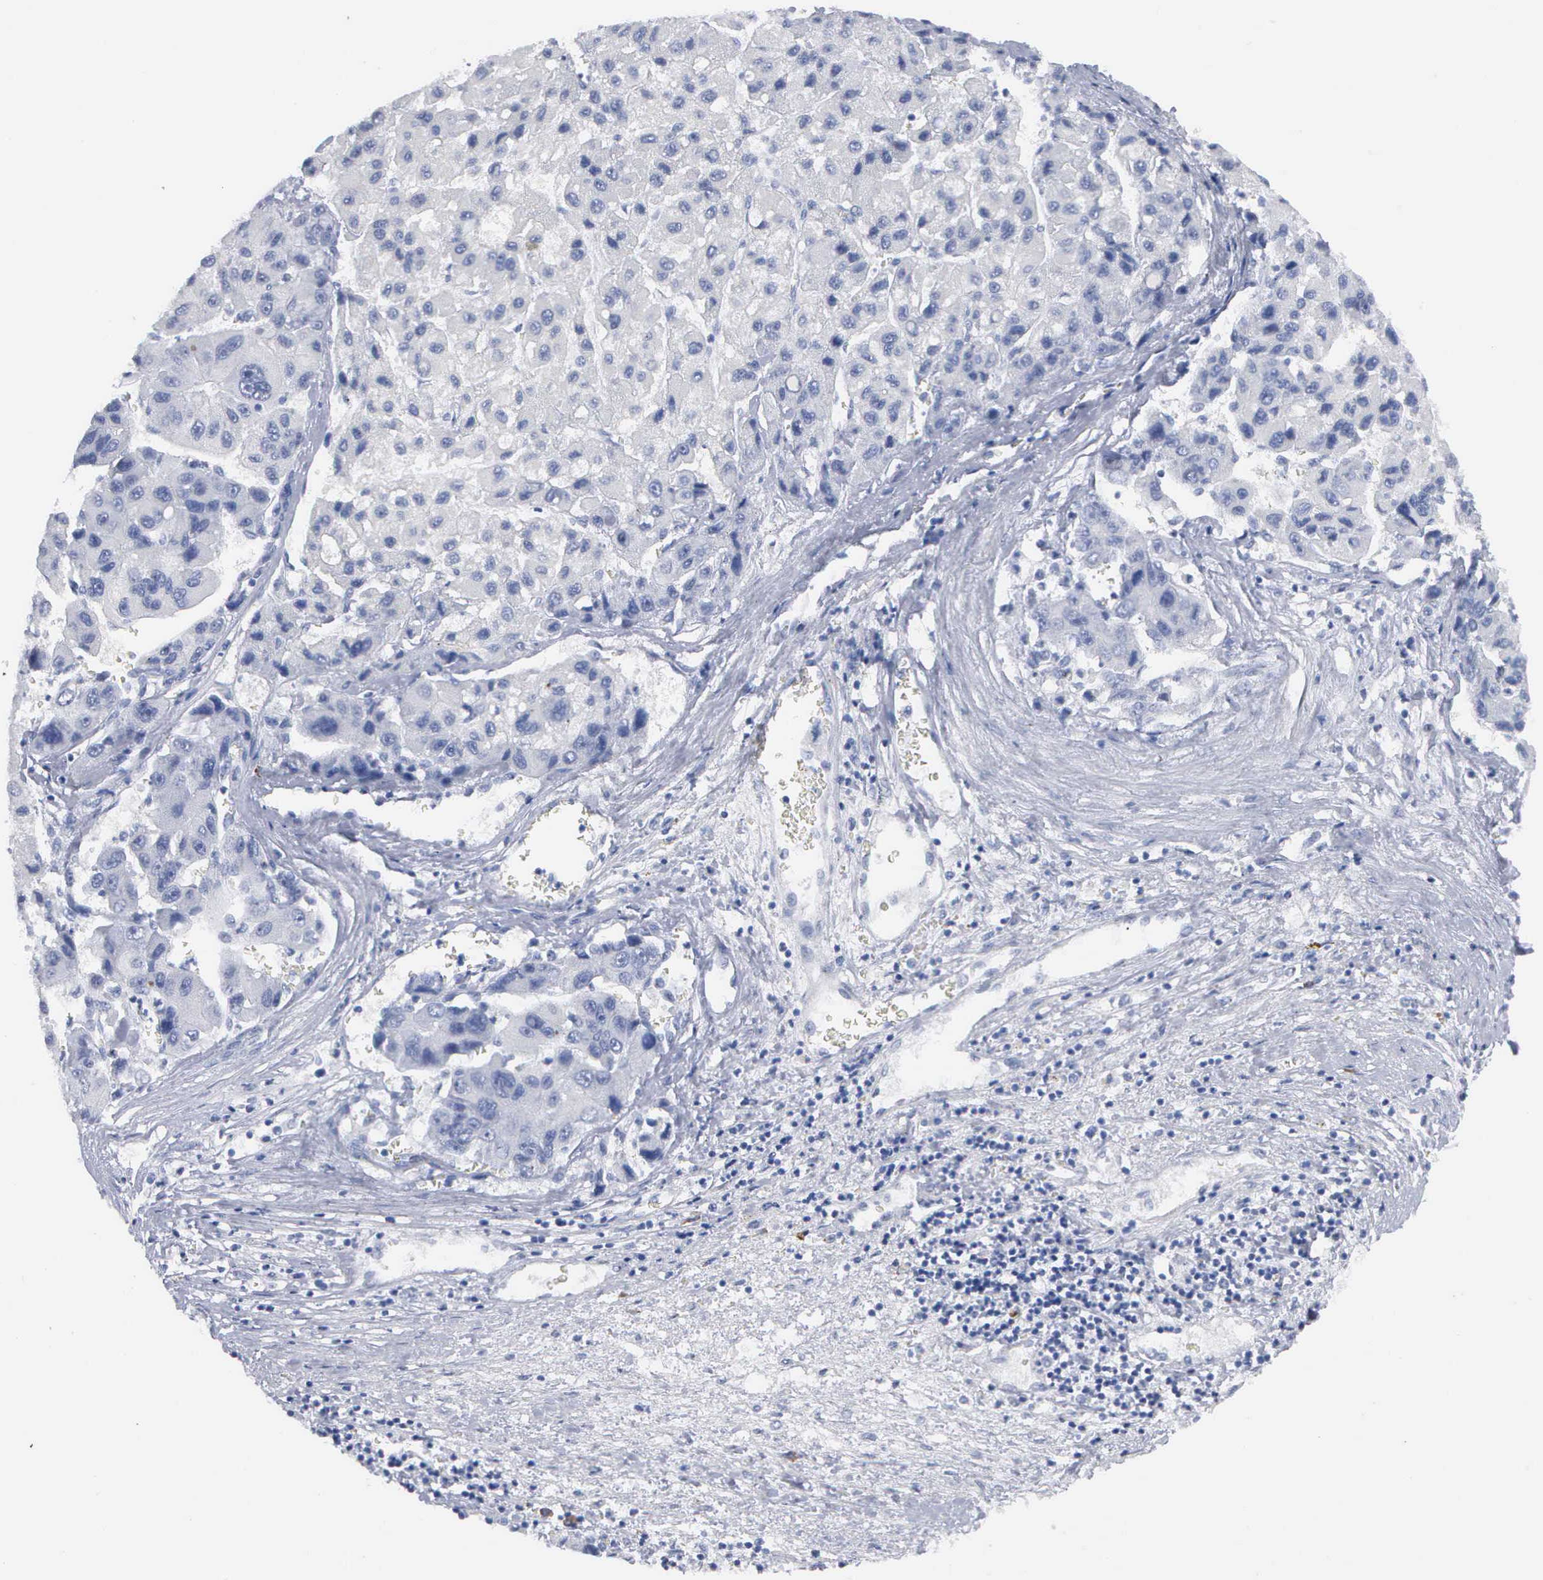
{"staining": {"intensity": "negative", "quantity": "none", "location": "none"}, "tissue": "liver cancer", "cell_type": "Tumor cells", "image_type": "cancer", "snomed": [{"axis": "morphology", "description": "Carcinoma, Hepatocellular, NOS"}, {"axis": "topography", "description": "Liver"}], "caption": "This is a histopathology image of immunohistochemistry staining of hepatocellular carcinoma (liver), which shows no expression in tumor cells. (DAB immunohistochemistry visualized using brightfield microscopy, high magnification).", "gene": "ASPHD2", "patient": {"sex": "male", "age": 64}}